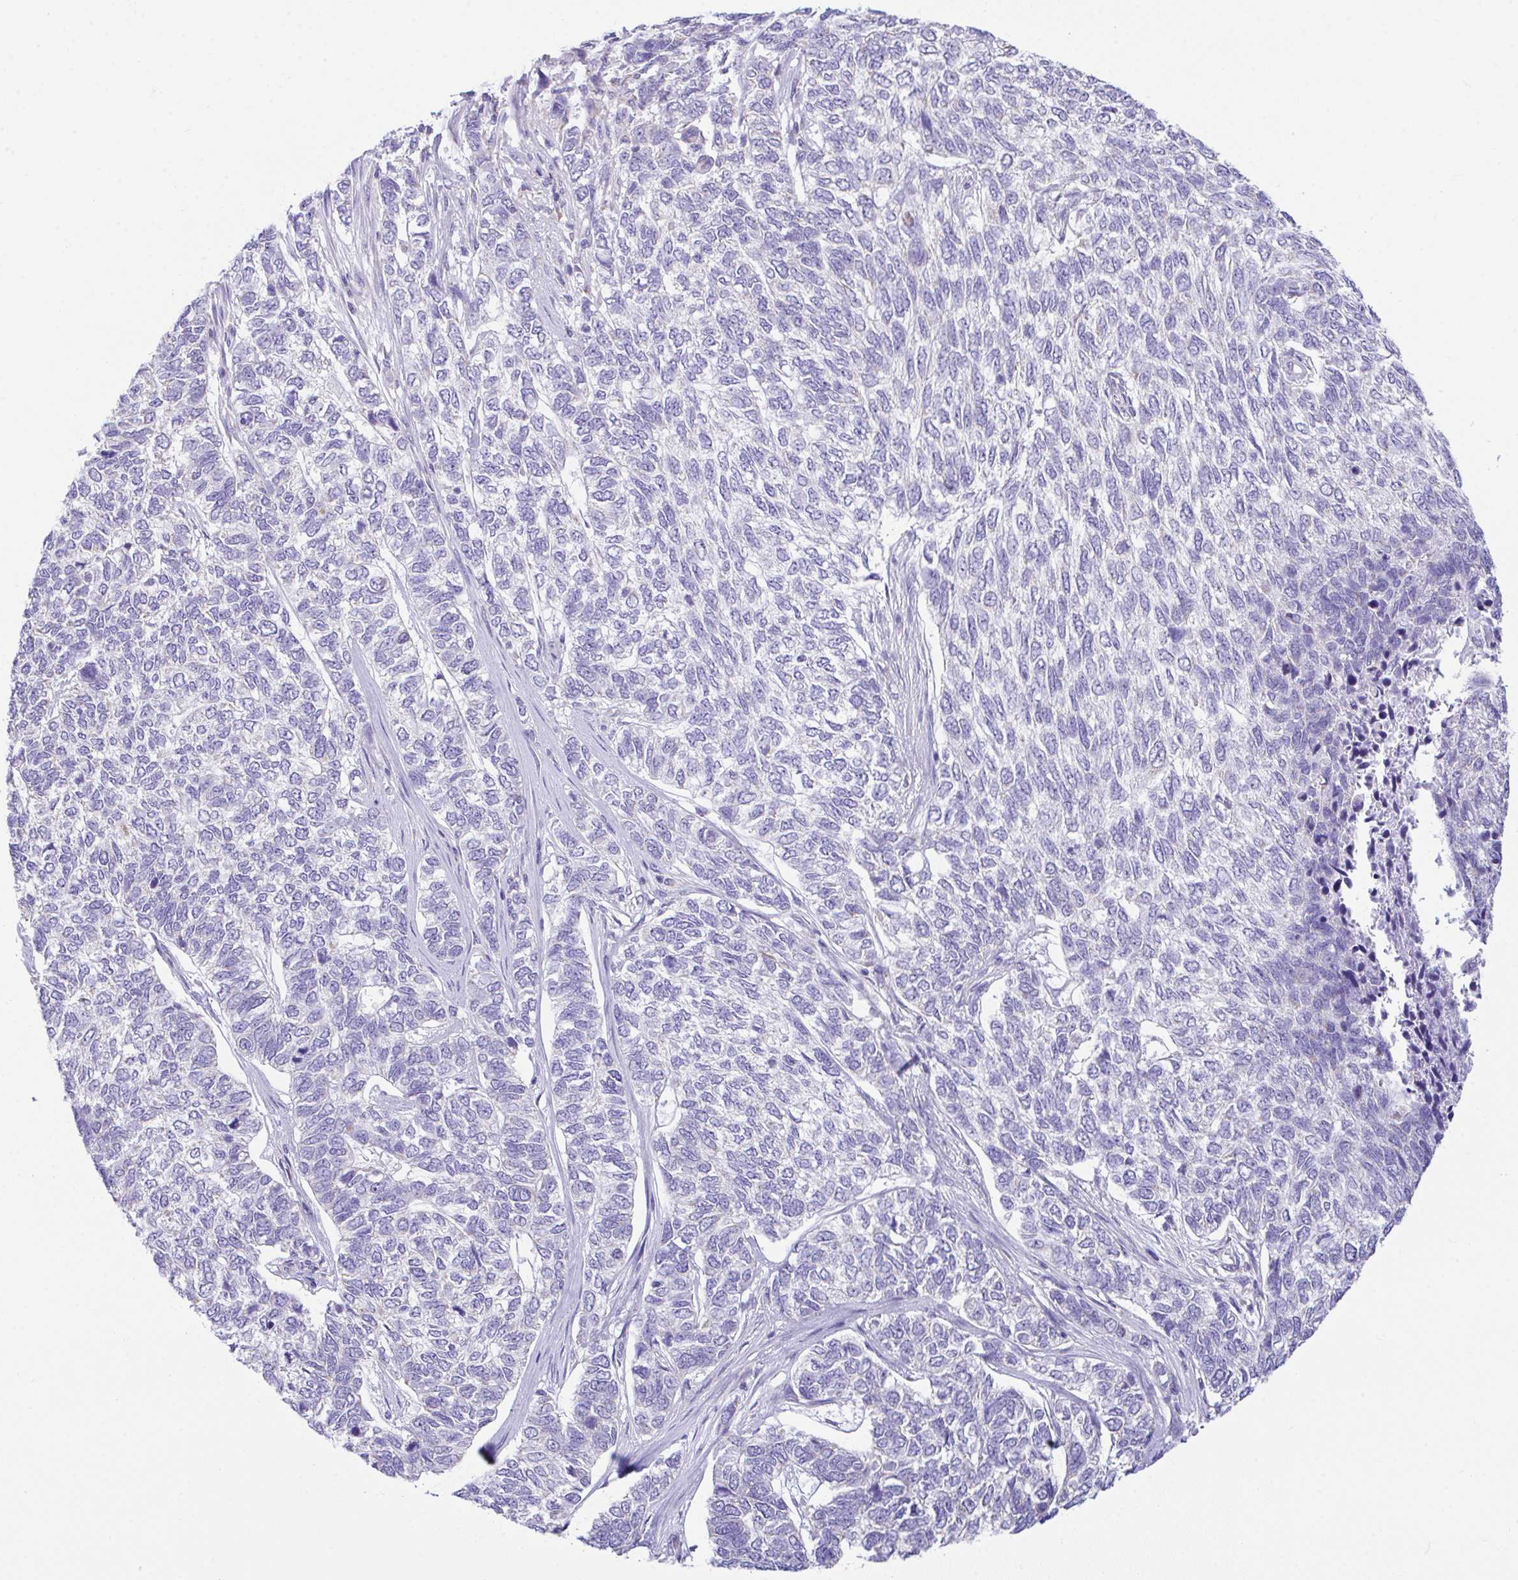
{"staining": {"intensity": "negative", "quantity": "none", "location": "none"}, "tissue": "skin cancer", "cell_type": "Tumor cells", "image_type": "cancer", "snomed": [{"axis": "morphology", "description": "Basal cell carcinoma"}, {"axis": "topography", "description": "Skin"}], "caption": "A micrograph of human skin cancer is negative for staining in tumor cells.", "gene": "NLRP8", "patient": {"sex": "female", "age": 65}}